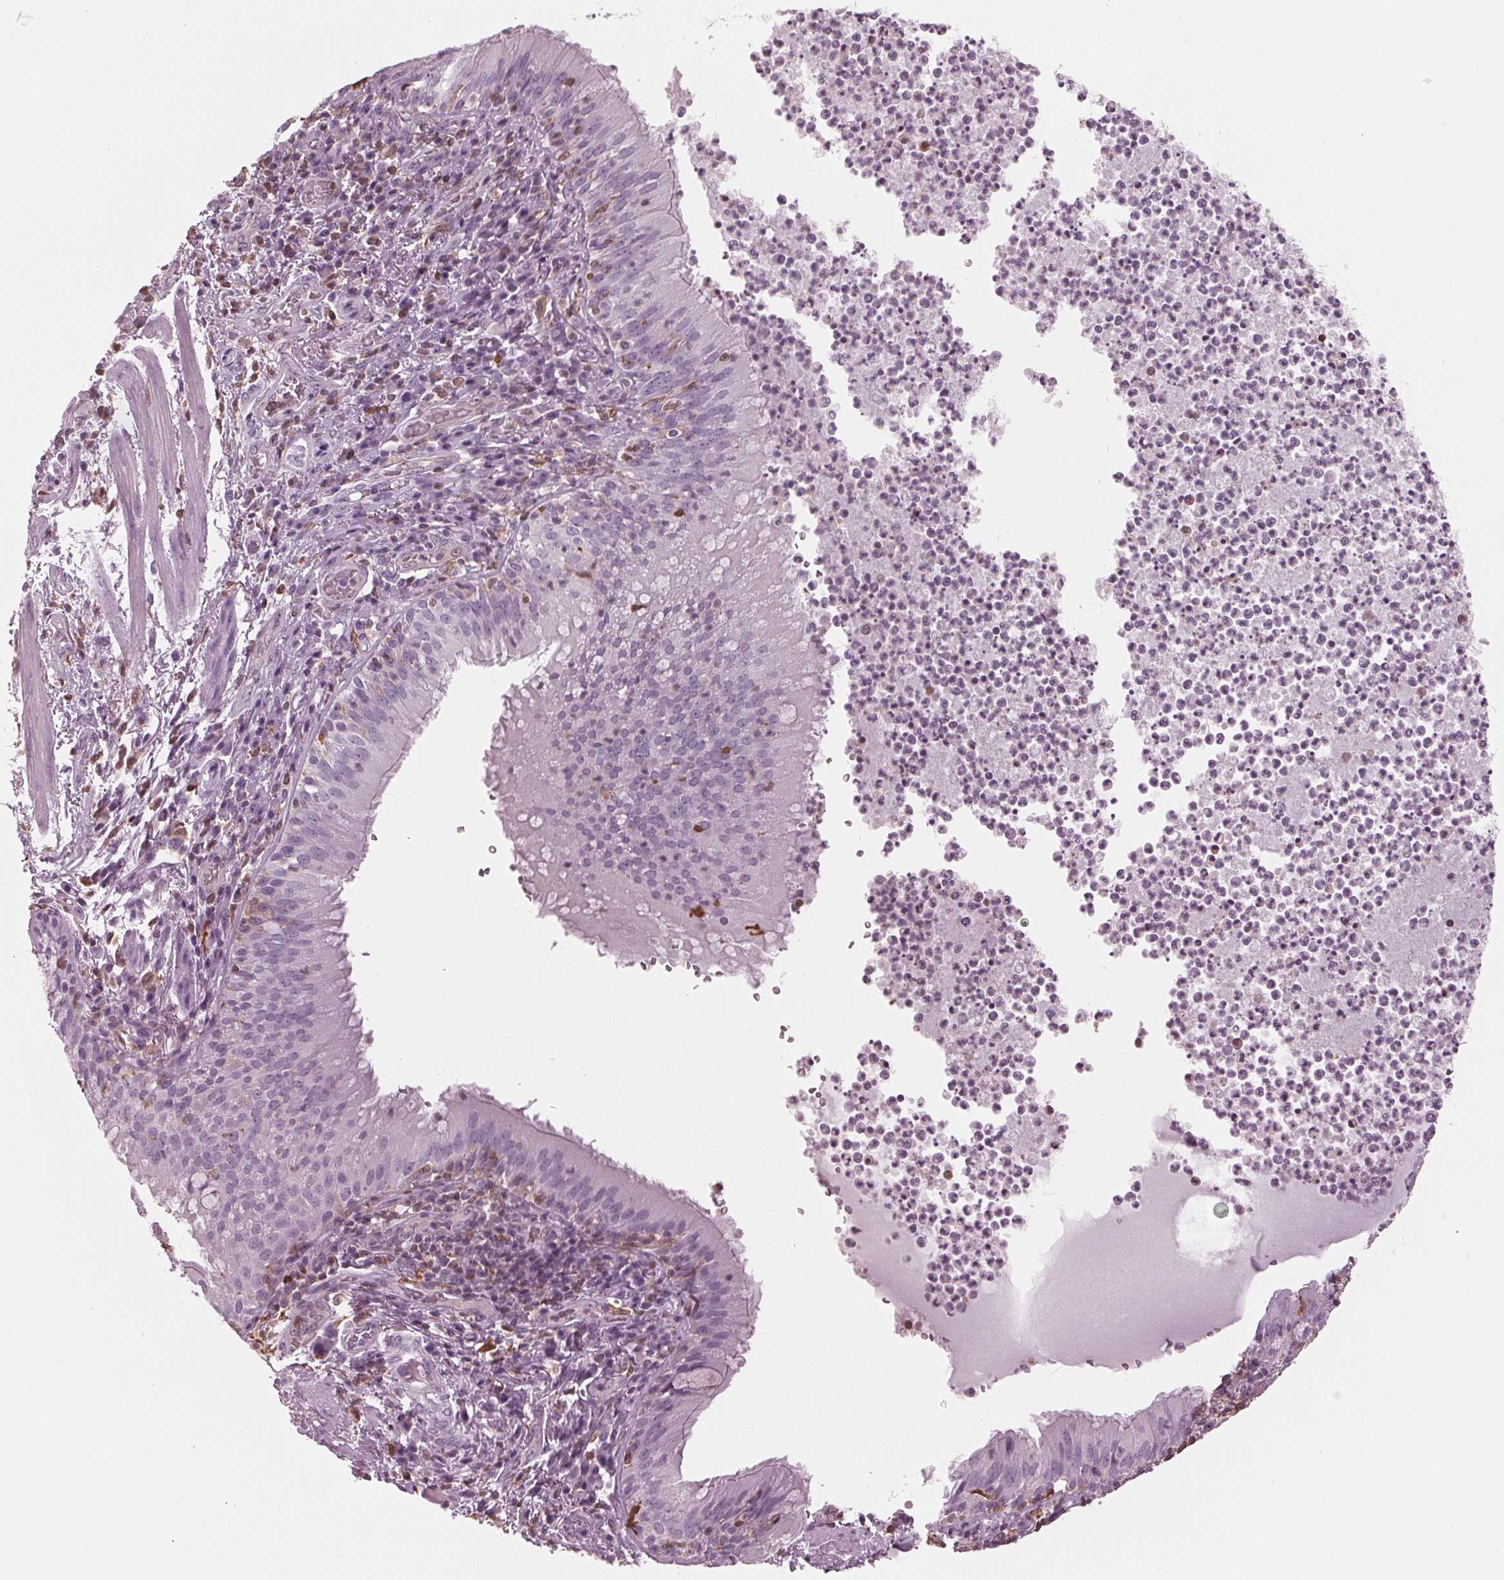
{"staining": {"intensity": "negative", "quantity": "none", "location": "none"}, "tissue": "bronchus", "cell_type": "Respiratory epithelial cells", "image_type": "normal", "snomed": [{"axis": "morphology", "description": "Normal tissue, NOS"}, {"axis": "topography", "description": "Lymph node"}, {"axis": "topography", "description": "Bronchus"}], "caption": "Protein analysis of benign bronchus demonstrates no significant positivity in respiratory epithelial cells. (DAB IHC, high magnification).", "gene": "BTLA", "patient": {"sex": "male", "age": 56}}